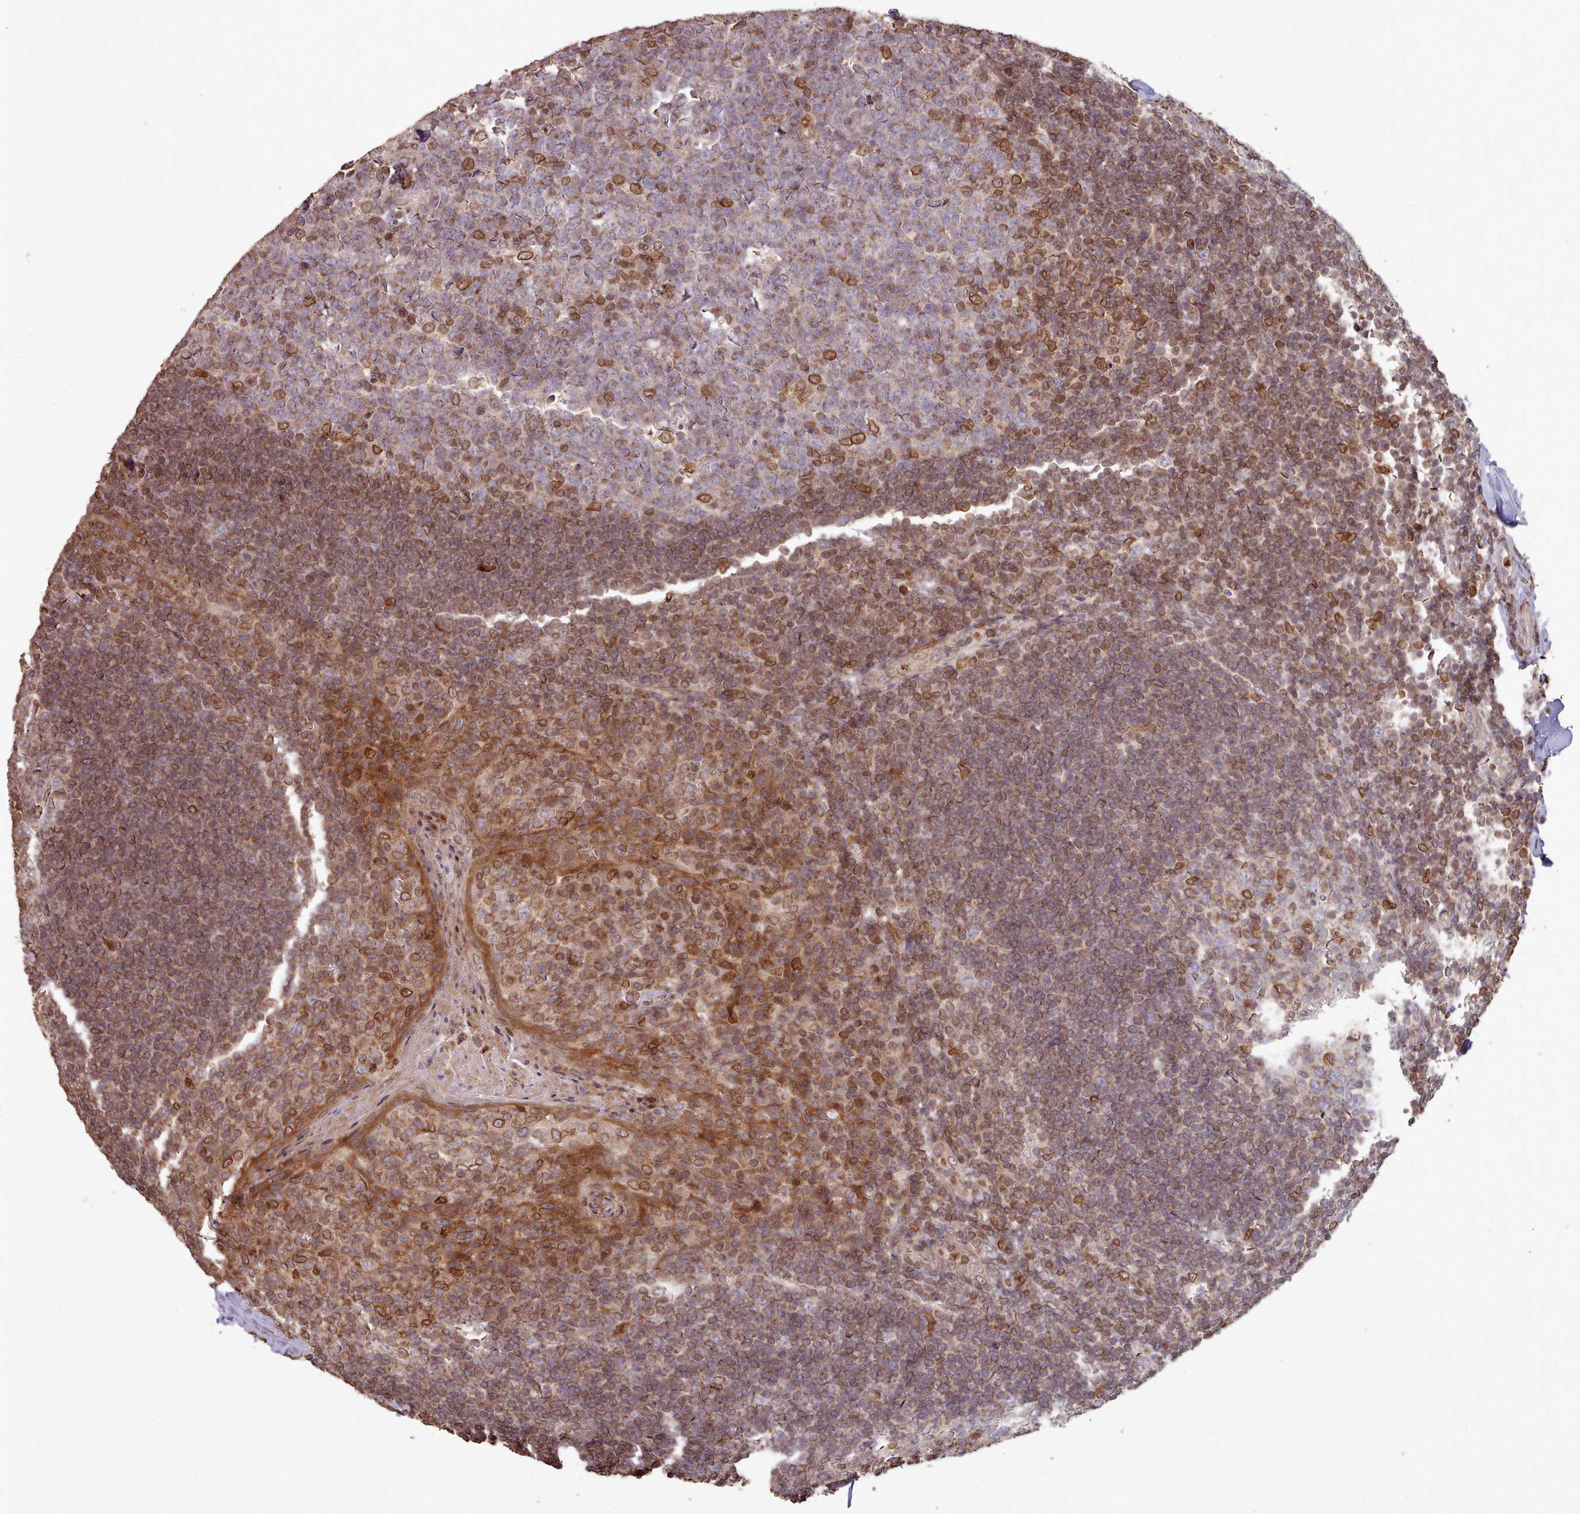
{"staining": {"intensity": "moderate", "quantity": "<25%", "location": "cytoplasmic/membranous,nuclear"}, "tissue": "tonsil", "cell_type": "Germinal center cells", "image_type": "normal", "snomed": [{"axis": "morphology", "description": "Normal tissue, NOS"}, {"axis": "topography", "description": "Tonsil"}], "caption": "High-power microscopy captured an immunohistochemistry image of normal tonsil, revealing moderate cytoplasmic/membranous,nuclear positivity in approximately <25% of germinal center cells. (DAB = brown stain, brightfield microscopy at high magnification).", "gene": "TOR1AIP1", "patient": {"sex": "male", "age": 27}}